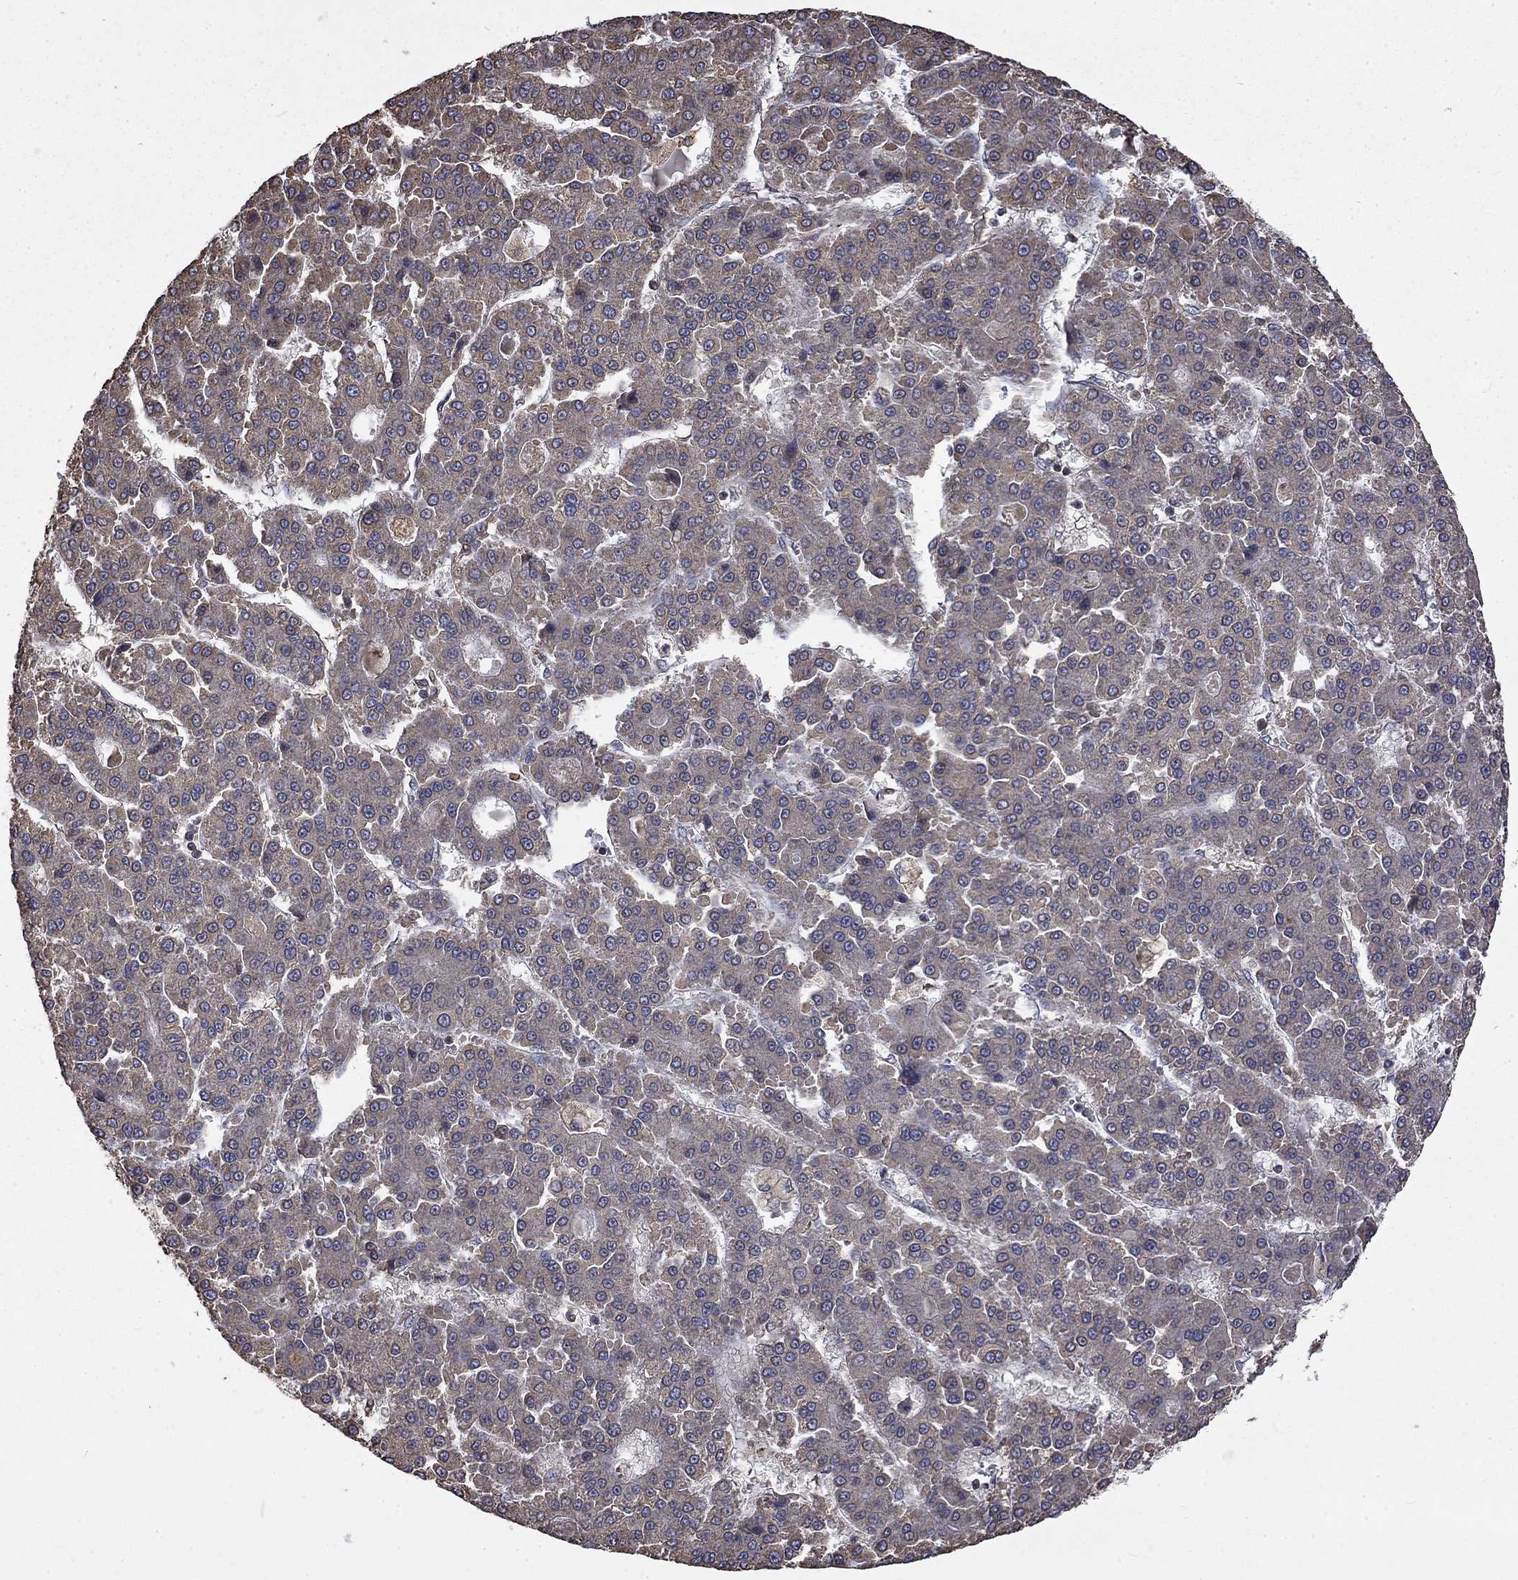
{"staining": {"intensity": "weak", "quantity": "<25%", "location": "cytoplasmic/membranous"}, "tissue": "liver cancer", "cell_type": "Tumor cells", "image_type": "cancer", "snomed": [{"axis": "morphology", "description": "Carcinoma, Hepatocellular, NOS"}, {"axis": "topography", "description": "Liver"}], "caption": "High power microscopy photomicrograph of an immunohistochemistry (IHC) micrograph of liver hepatocellular carcinoma, revealing no significant staining in tumor cells. Brightfield microscopy of IHC stained with DAB (3,3'-diaminobenzidine) (brown) and hematoxylin (blue), captured at high magnification.", "gene": "ESRRA", "patient": {"sex": "male", "age": 70}}